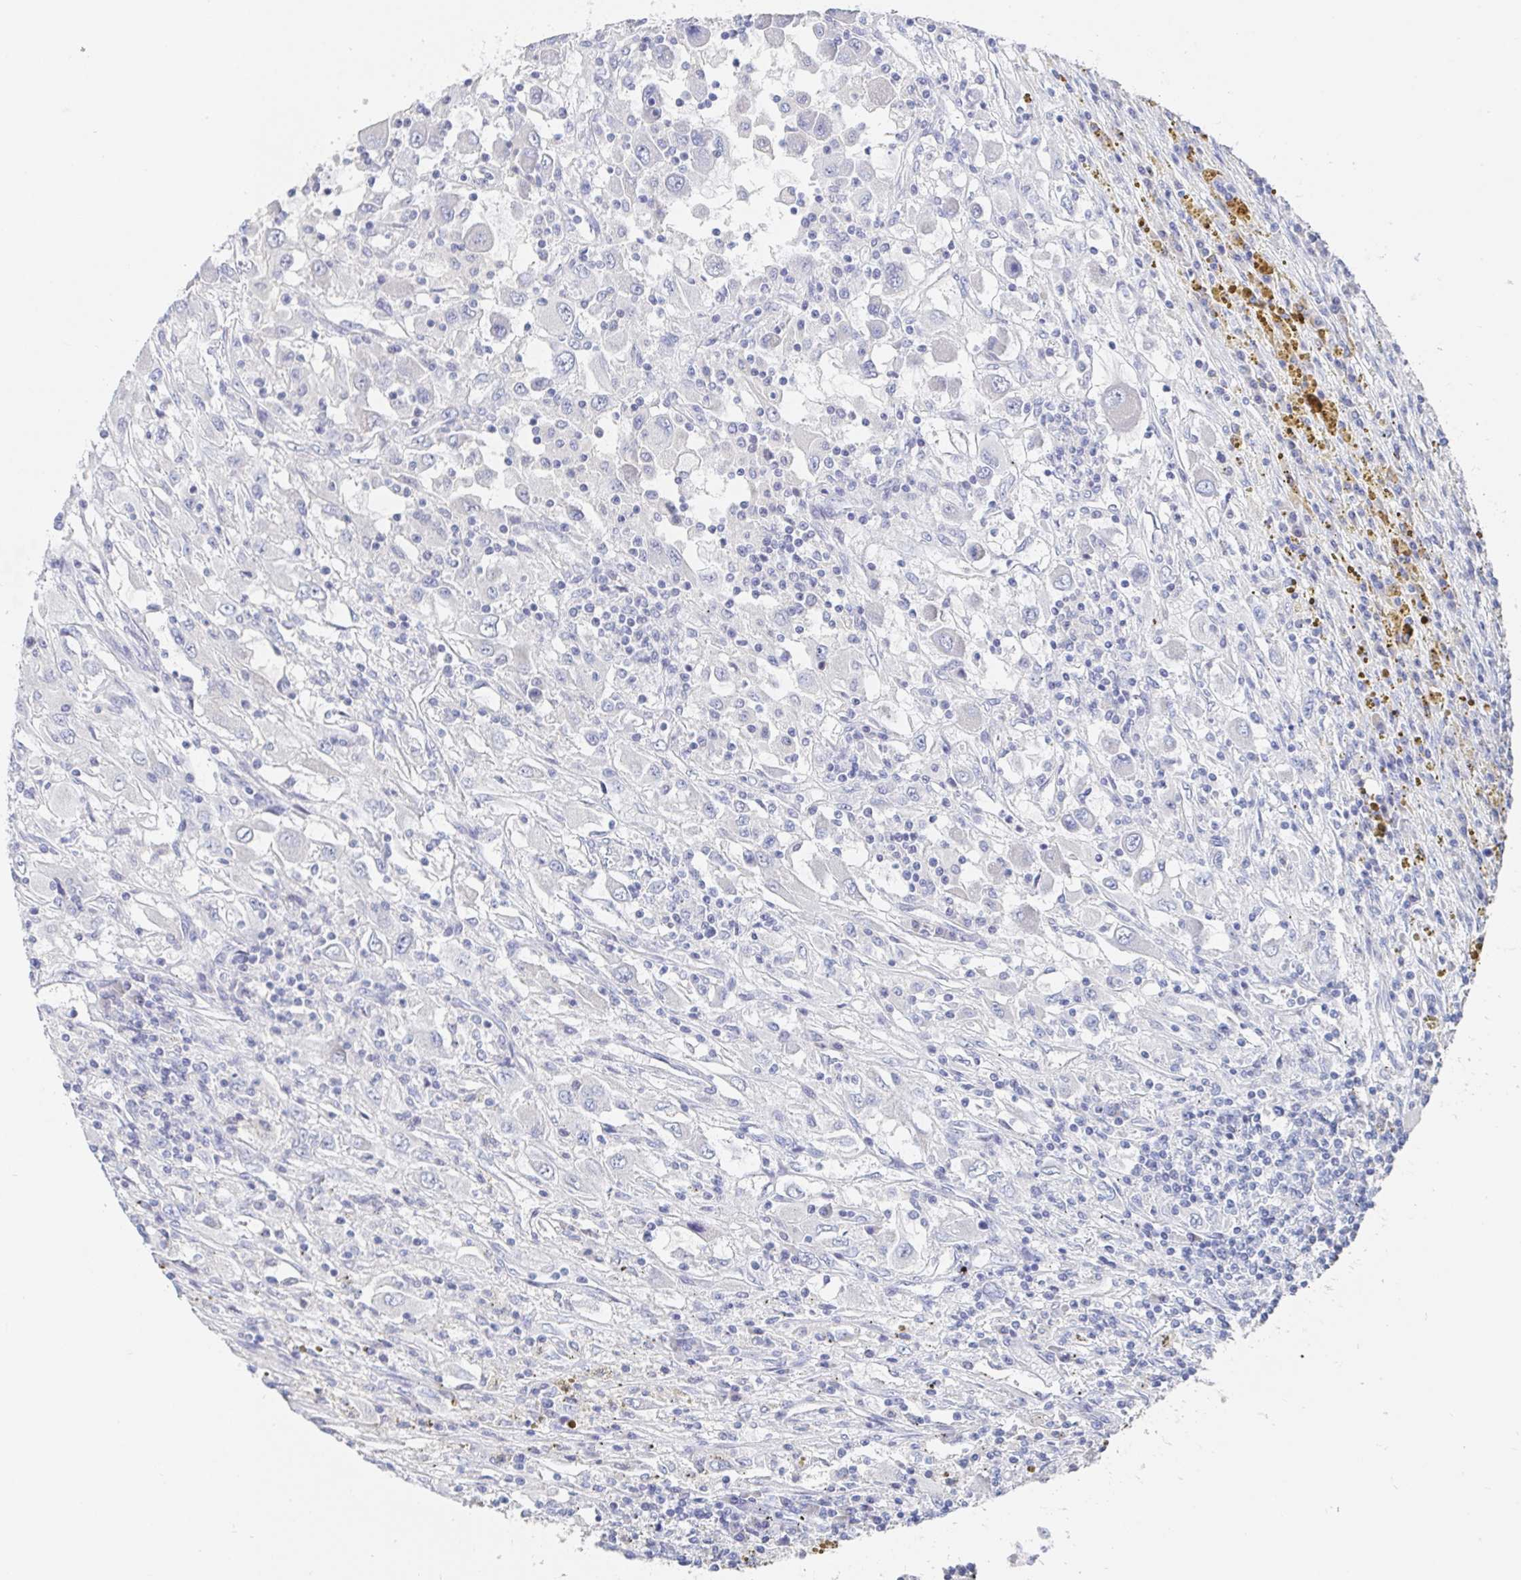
{"staining": {"intensity": "negative", "quantity": "none", "location": "none"}, "tissue": "renal cancer", "cell_type": "Tumor cells", "image_type": "cancer", "snomed": [{"axis": "morphology", "description": "Adenocarcinoma, NOS"}, {"axis": "topography", "description": "Kidney"}], "caption": "Immunohistochemistry (IHC) image of neoplastic tissue: human renal adenocarcinoma stained with DAB (3,3'-diaminobenzidine) shows no significant protein staining in tumor cells.", "gene": "ZNF430", "patient": {"sex": "female", "age": 67}}